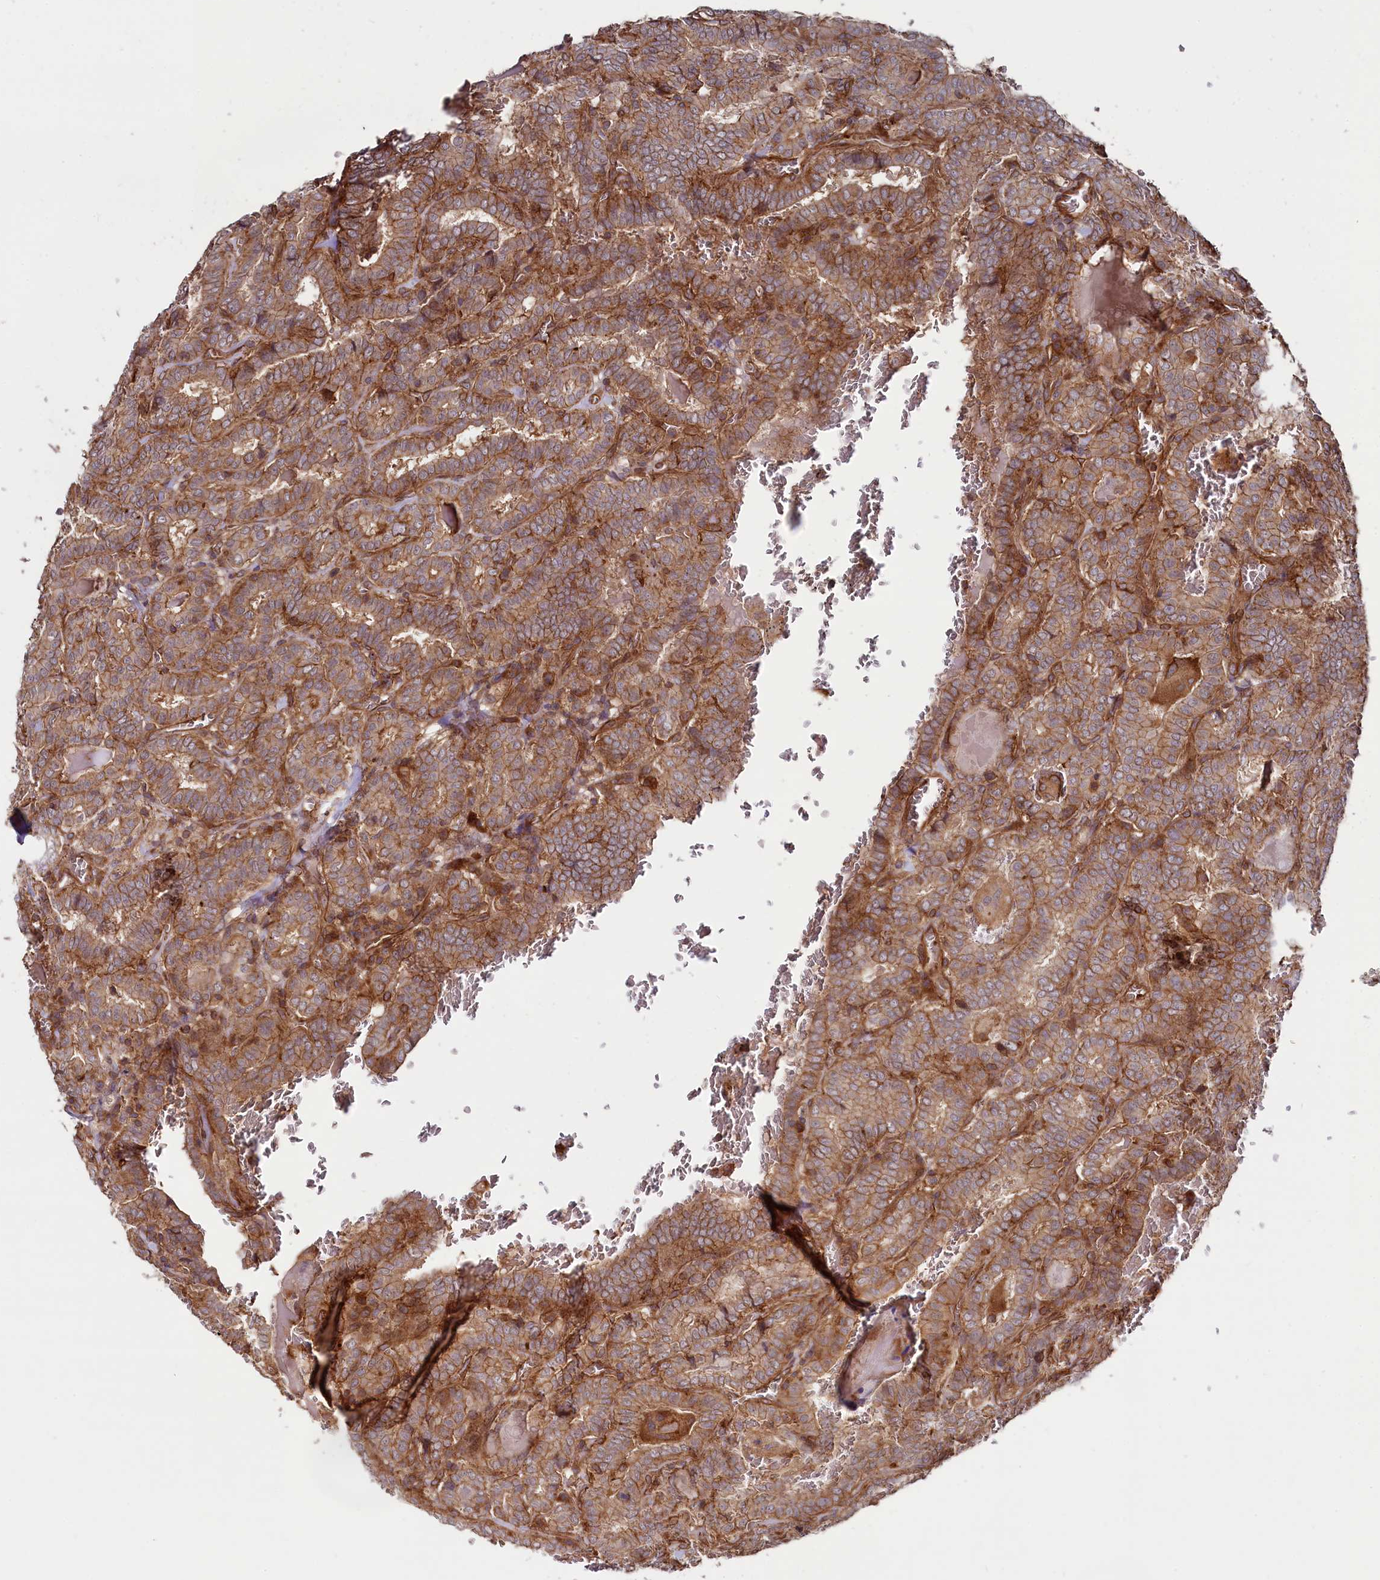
{"staining": {"intensity": "moderate", "quantity": ">75%", "location": "cytoplasmic/membranous"}, "tissue": "thyroid cancer", "cell_type": "Tumor cells", "image_type": "cancer", "snomed": [{"axis": "morphology", "description": "Papillary adenocarcinoma, NOS"}, {"axis": "topography", "description": "Thyroid gland"}], "caption": "Immunohistochemical staining of thyroid cancer (papillary adenocarcinoma) displays moderate cytoplasmic/membranous protein positivity in about >75% of tumor cells.", "gene": "SVIP", "patient": {"sex": "female", "age": 72}}